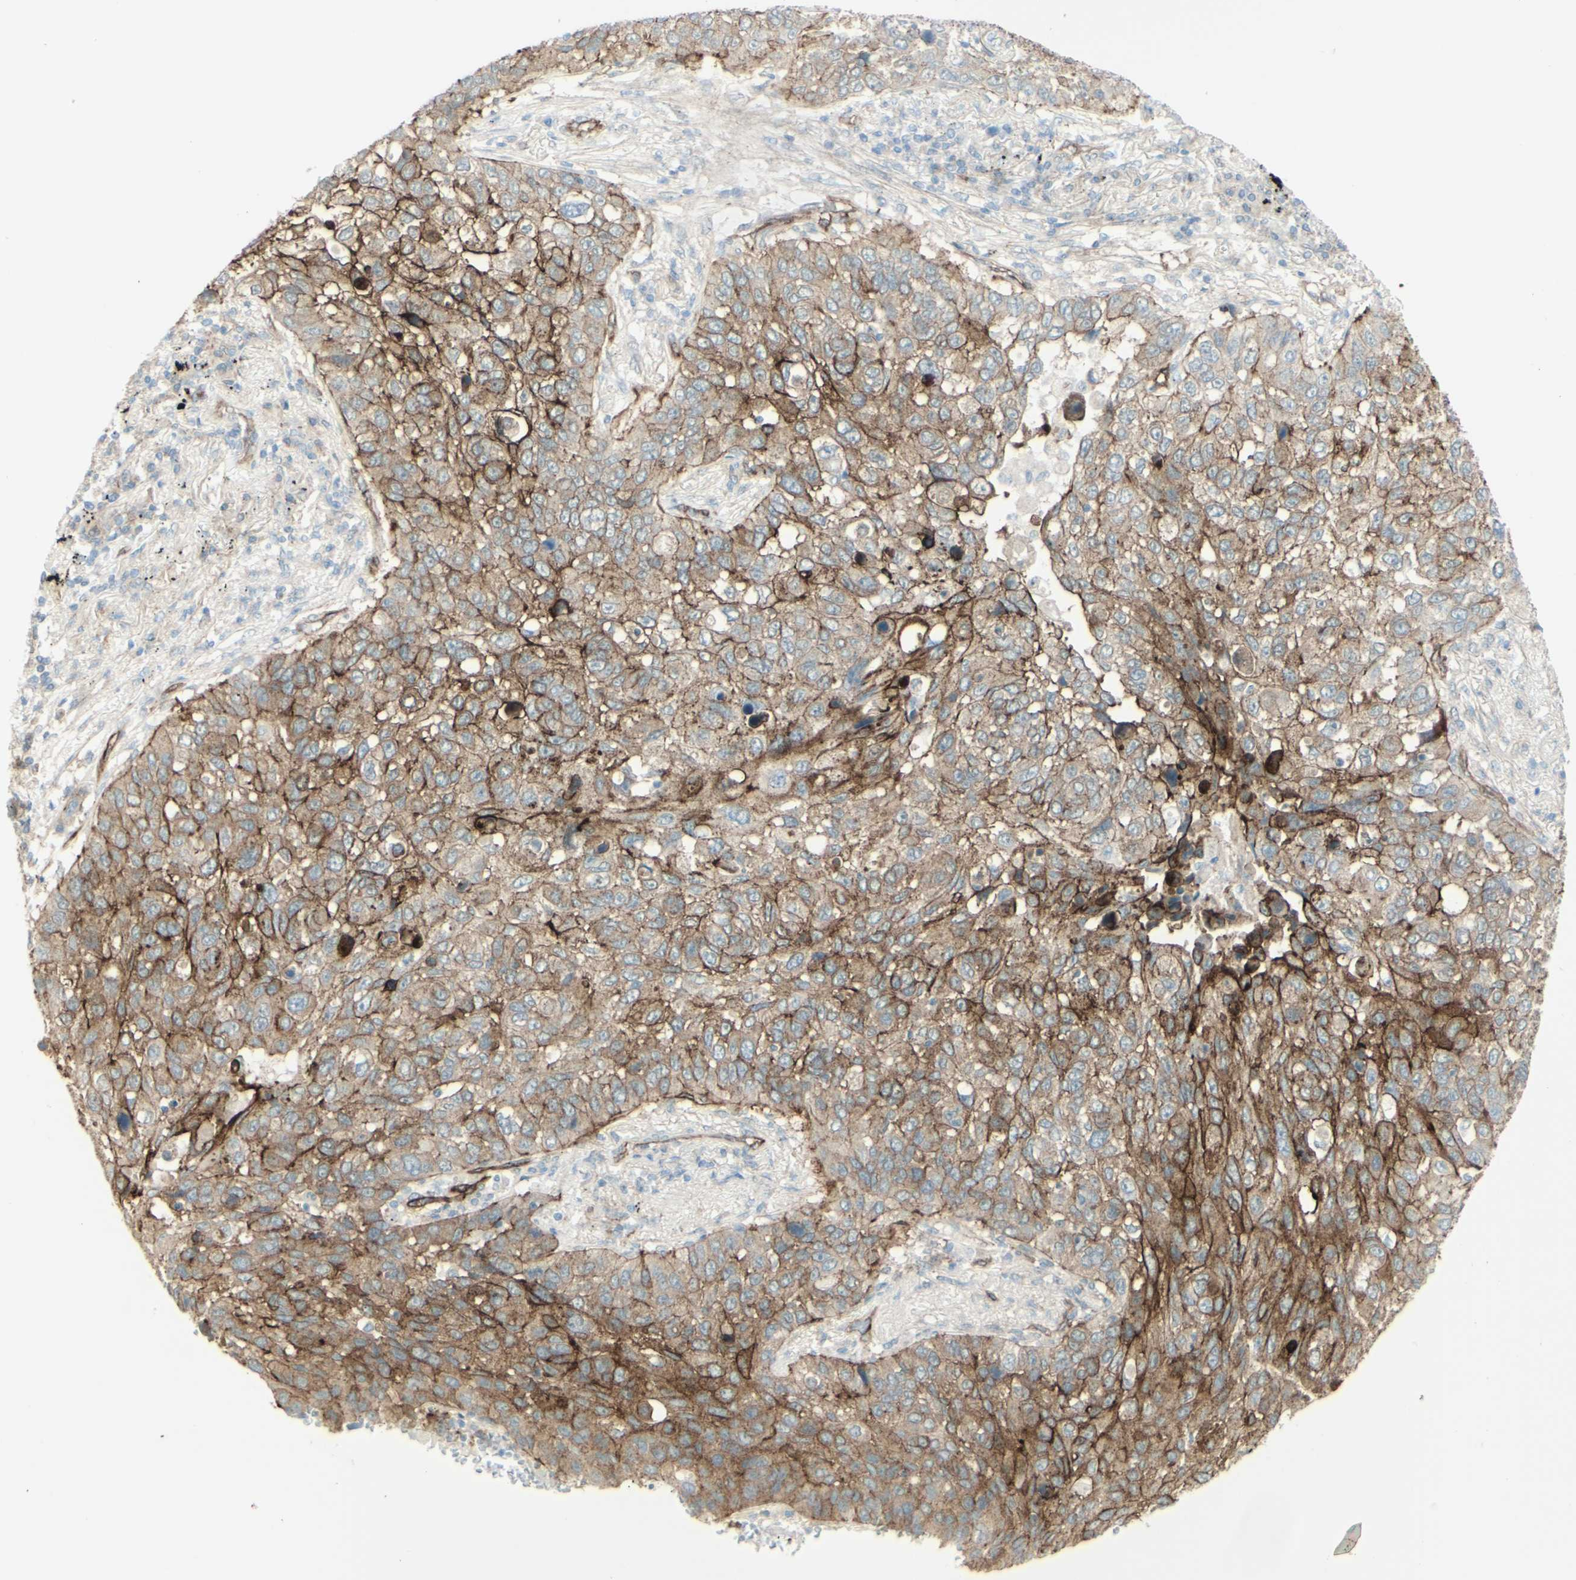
{"staining": {"intensity": "strong", "quantity": "25%-75%", "location": "cytoplasmic/membranous"}, "tissue": "lung cancer", "cell_type": "Tumor cells", "image_type": "cancer", "snomed": [{"axis": "morphology", "description": "Squamous cell carcinoma, NOS"}, {"axis": "topography", "description": "Lung"}], "caption": "IHC (DAB (3,3'-diaminobenzidine)) staining of lung squamous cell carcinoma reveals strong cytoplasmic/membranous protein staining in approximately 25%-75% of tumor cells.", "gene": "MYO6", "patient": {"sex": "male", "age": 57}}